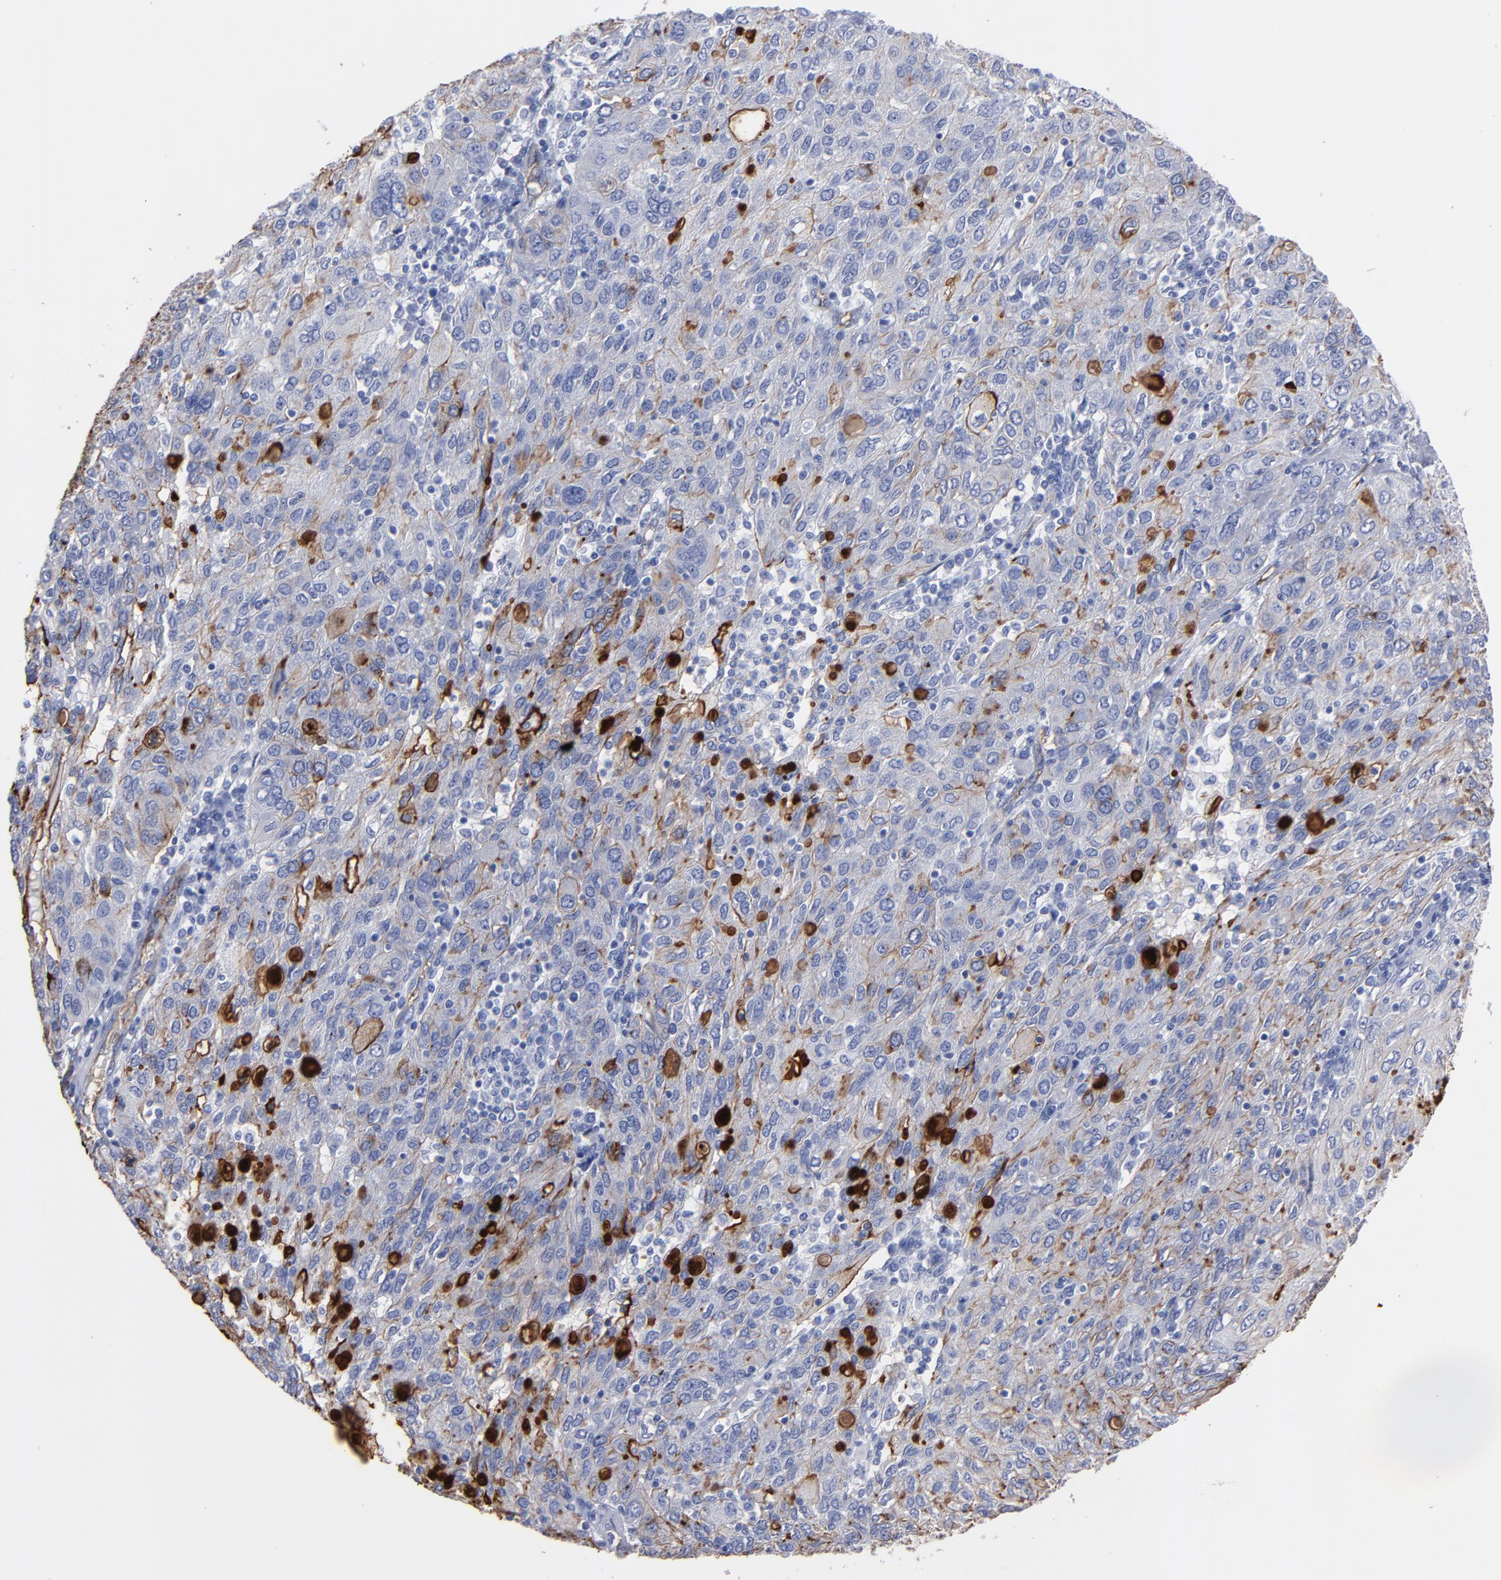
{"staining": {"intensity": "weak", "quantity": "<25%", "location": "cytoplasmic/membranous"}, "tissue": "ovarian cancer", "cell_type": "Tumor cells", "image_type": "cancer", "snomed": [{"axis": "morphology", "description": "Carcinoma, endometroid"}, {"axis": "topography", "description": "Ovary"}], "caption": "Tumor cells show no significant protein staining in ovarian cancer (endometroid carcinoma).", "gene": "TM4SF1", "patient": {"sex": "female", "age": 50}}